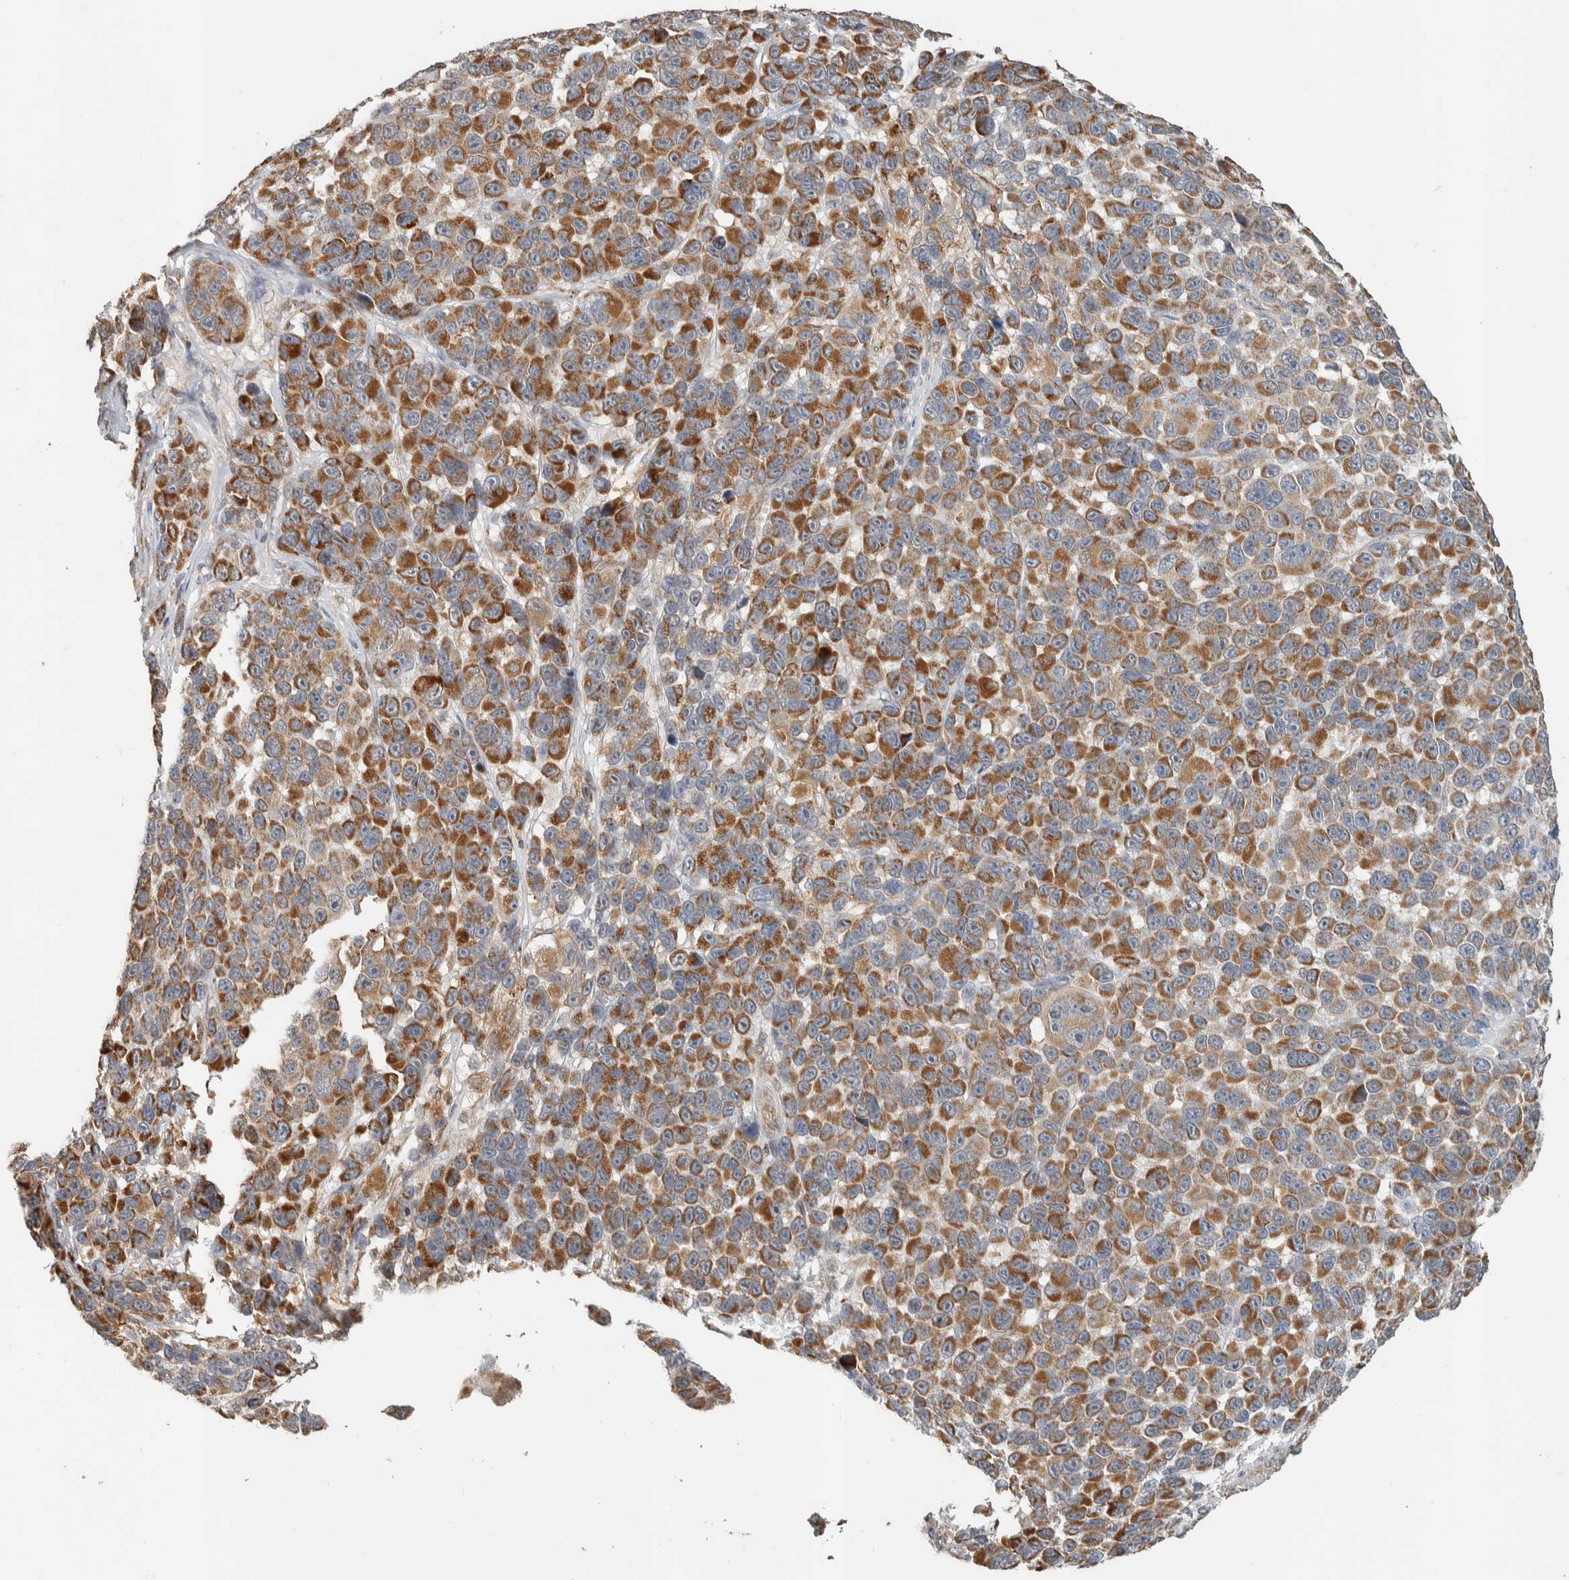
{"staining": {"intensity": "moderate", "quantity": ">75%", "location": "cytoplasmic/membranous"}, "tissue": "melanoma", "cell_type": "Tumor cells", "image_type": "cancer", "snomed": [{"axis": "morphology", "description": "Malignant melanoma, NOS"}, {"axis": "topography", "description": "Skin"}], "caption": "A brown stain shows moderate cytoplasmic/membranous staining of a protein in human malignant melanoma tumor cells.", "gene": "PDE7B", "patient": {"sex": "male", "age": 53}}